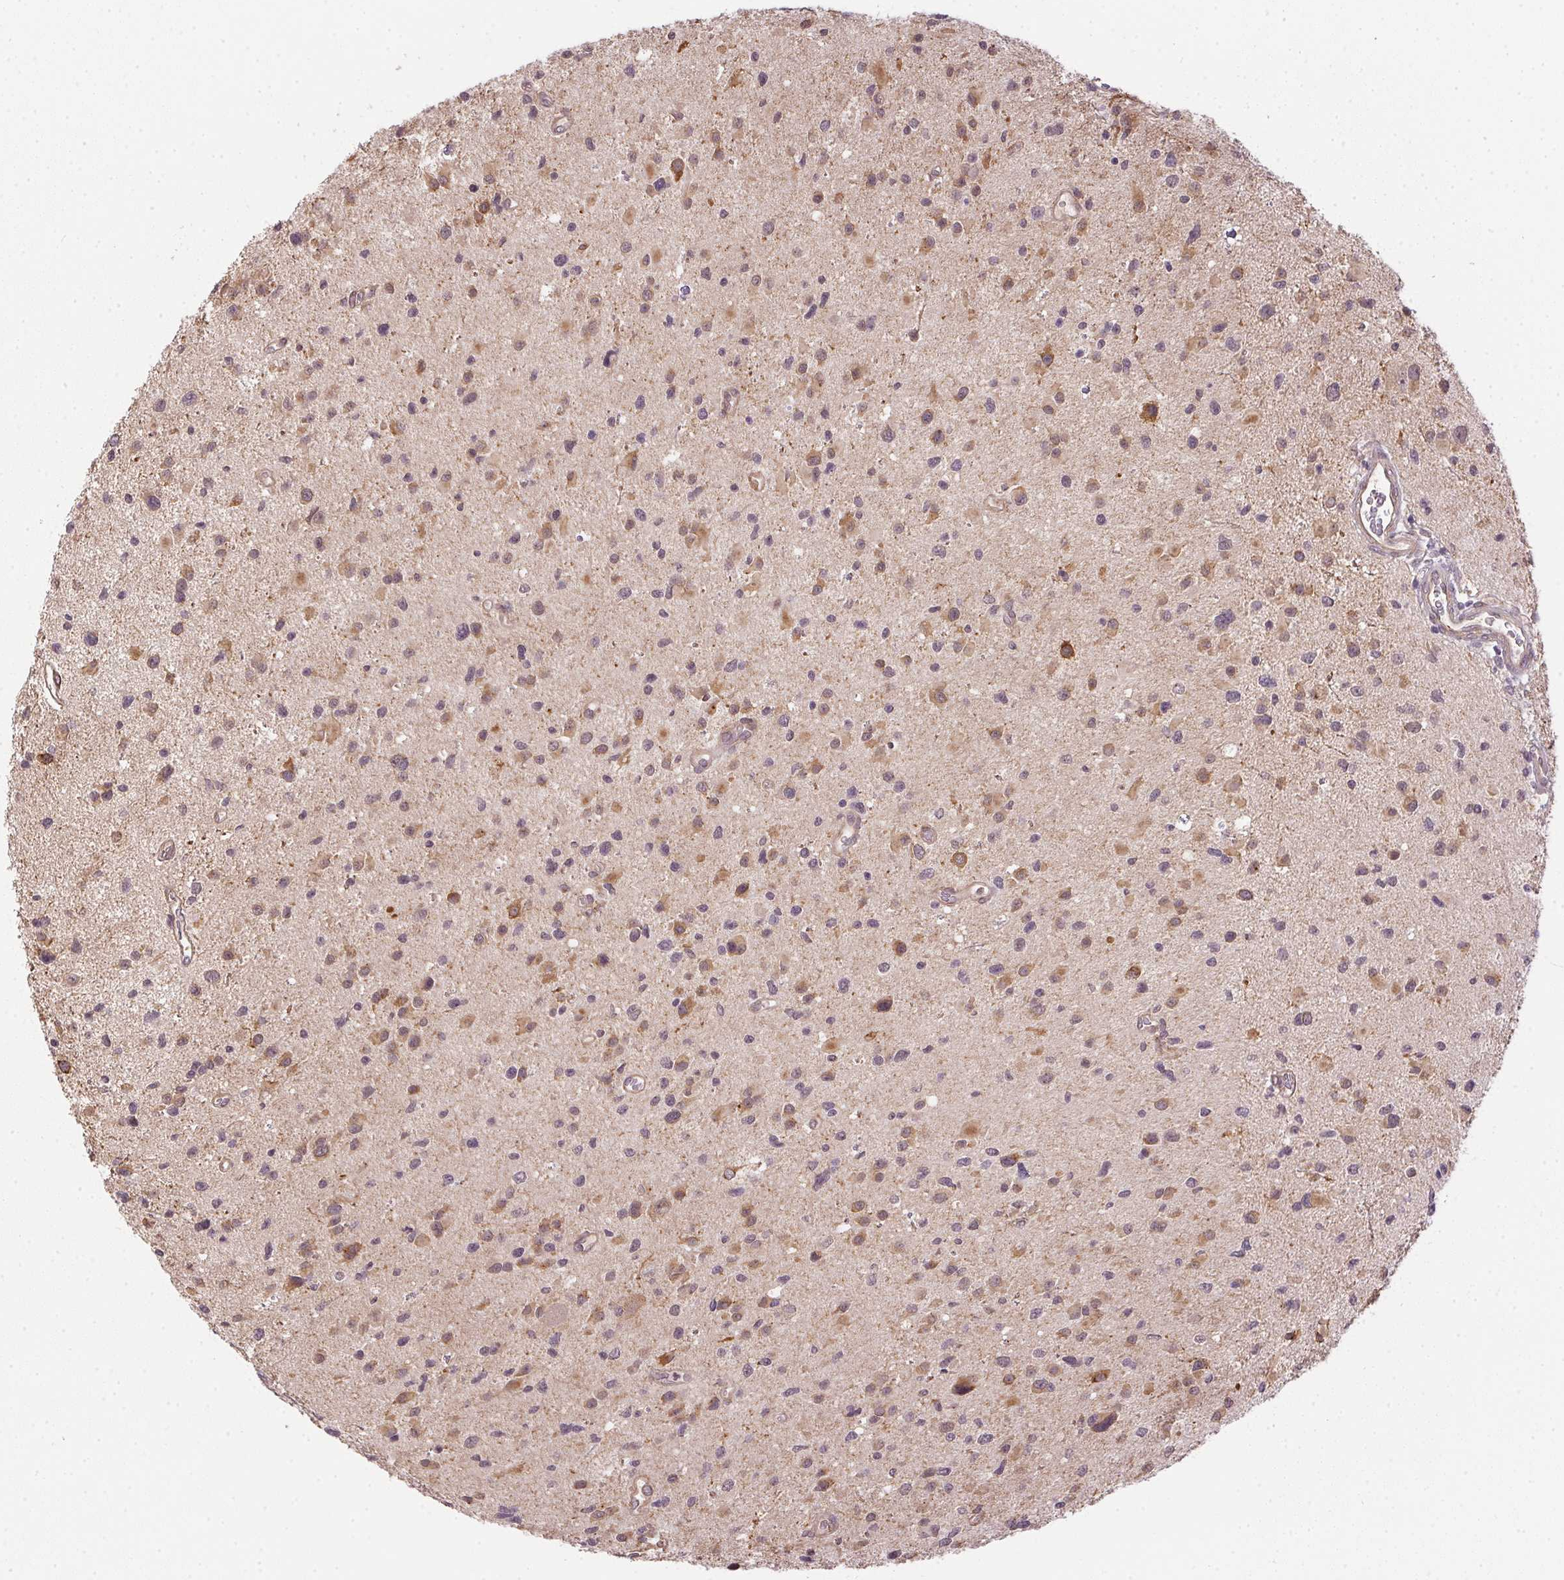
{"staining": {"intensity": "moderate", "quantity": "<25%", "location": "cytoplasmic/membranous"}, "tissue": "glioma", "cell_type": "Tumor cells", "image_type": "cancer", "snomed": [{"axis": "morphology", "description": "Glioma, malignant, Low grade"}, {"axis": "topography", "description": "Brain"}], "caption": "Immunohistochemical staining of malignant glioma (low-grade) reveals moderate cytoplasmic/membranous protein staining in about <25% of tumor cells.", "gene": "CFAP92", "patient": {"sex": "female", "age": 32}}